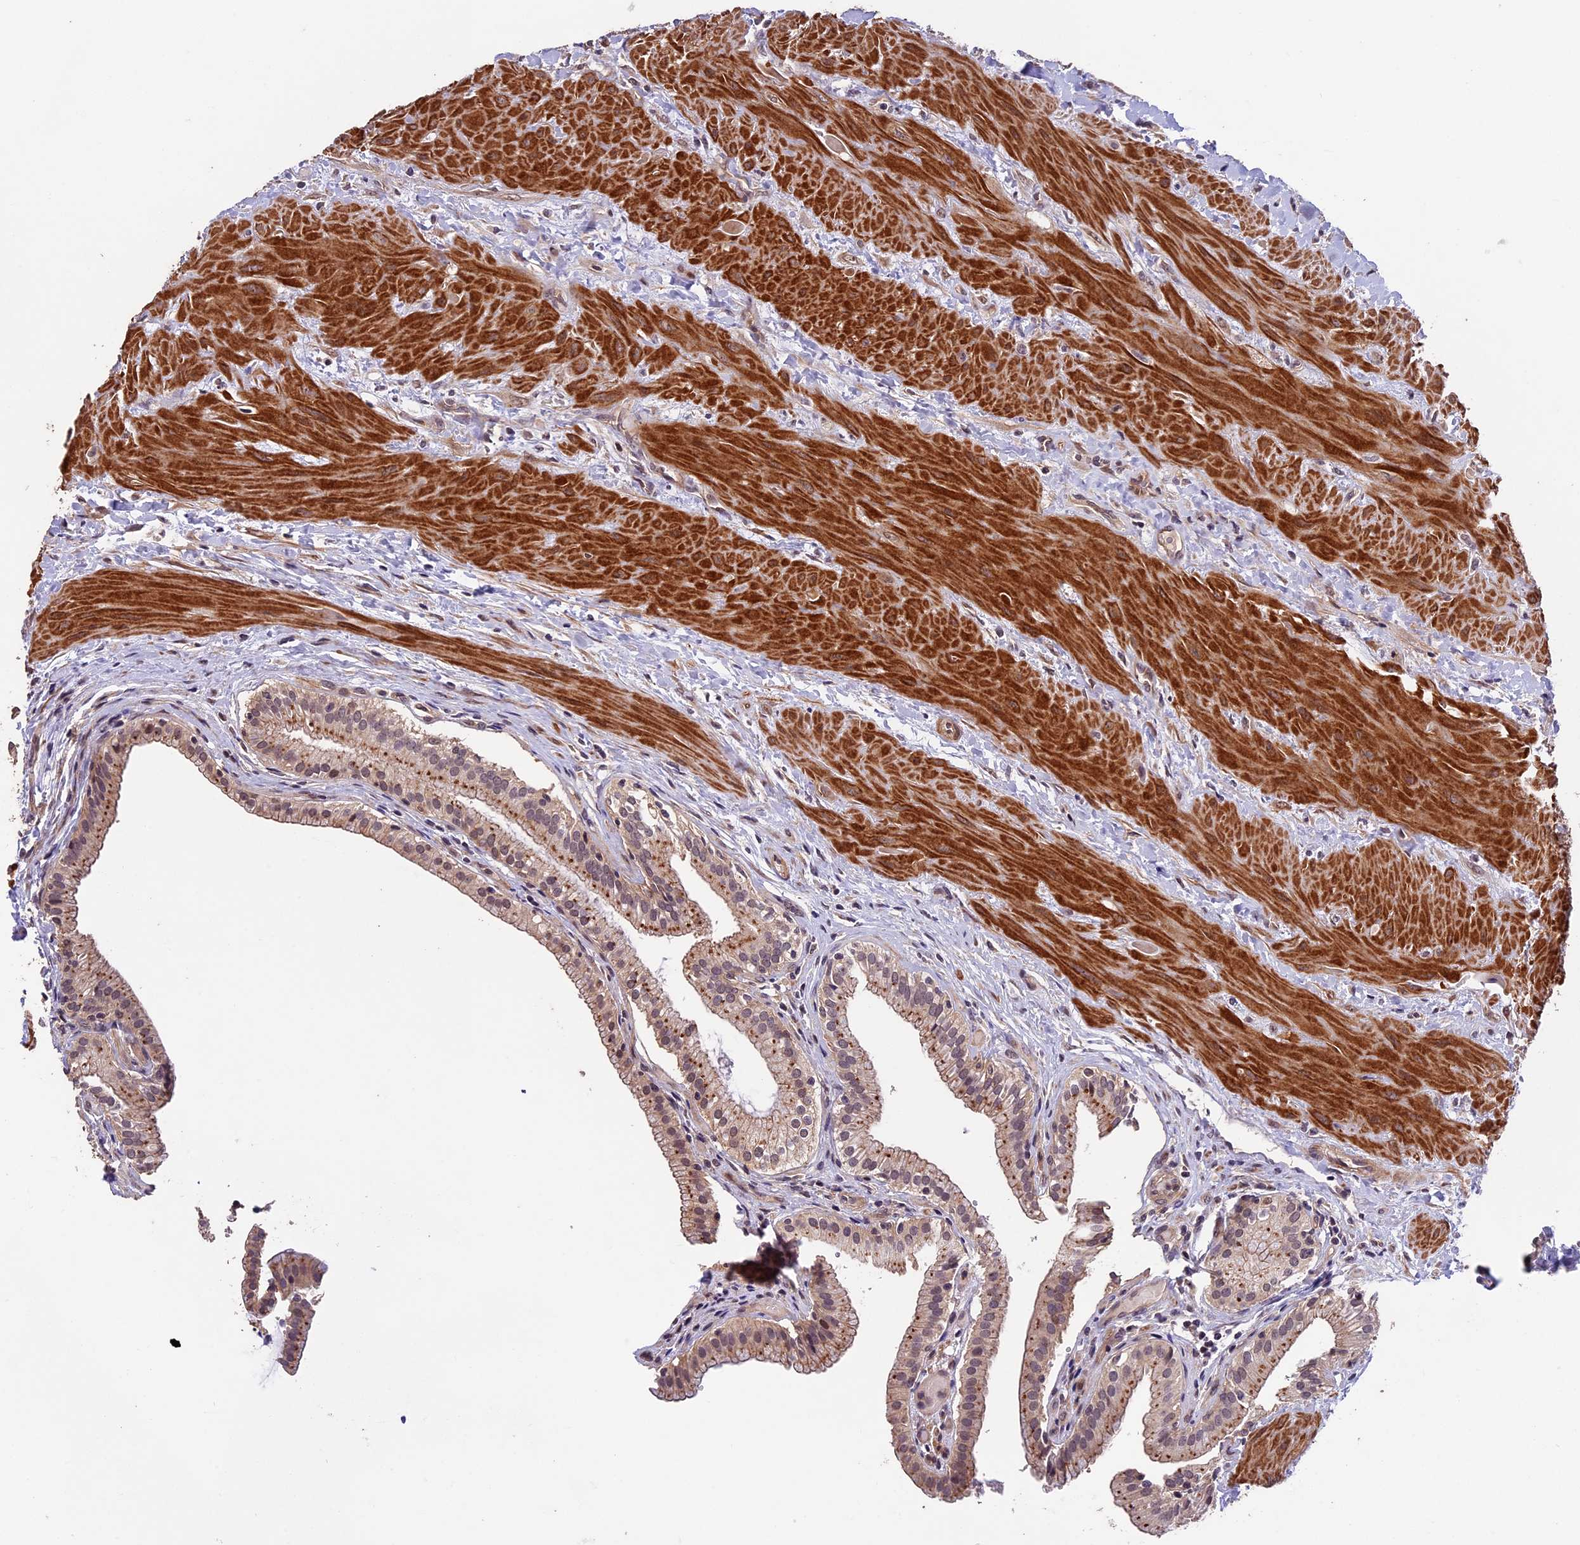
{"staining": {"intensity": "moderate", "quantity": ">75%", "location": "cytoplasmic/membranous"}, "tissue": "gallbladder", "cell_type": "Glandular cells", "image_type": "normal", "snomed": [{"axis": "morphology", "description": "Normal tissue, NOS"}, {"axis": "topography", "description": "Gallbladder"}], "caption": "Immunohistochemical staining of normal human gallbladder demonstrates >75% levels of moderate cytoplasmic/membranous protein expression in approximately >75% of glandular cells. Nuclei are stained in blue.", "gene": "GNB5", "patient": {"sex": "male", "age": 24}}